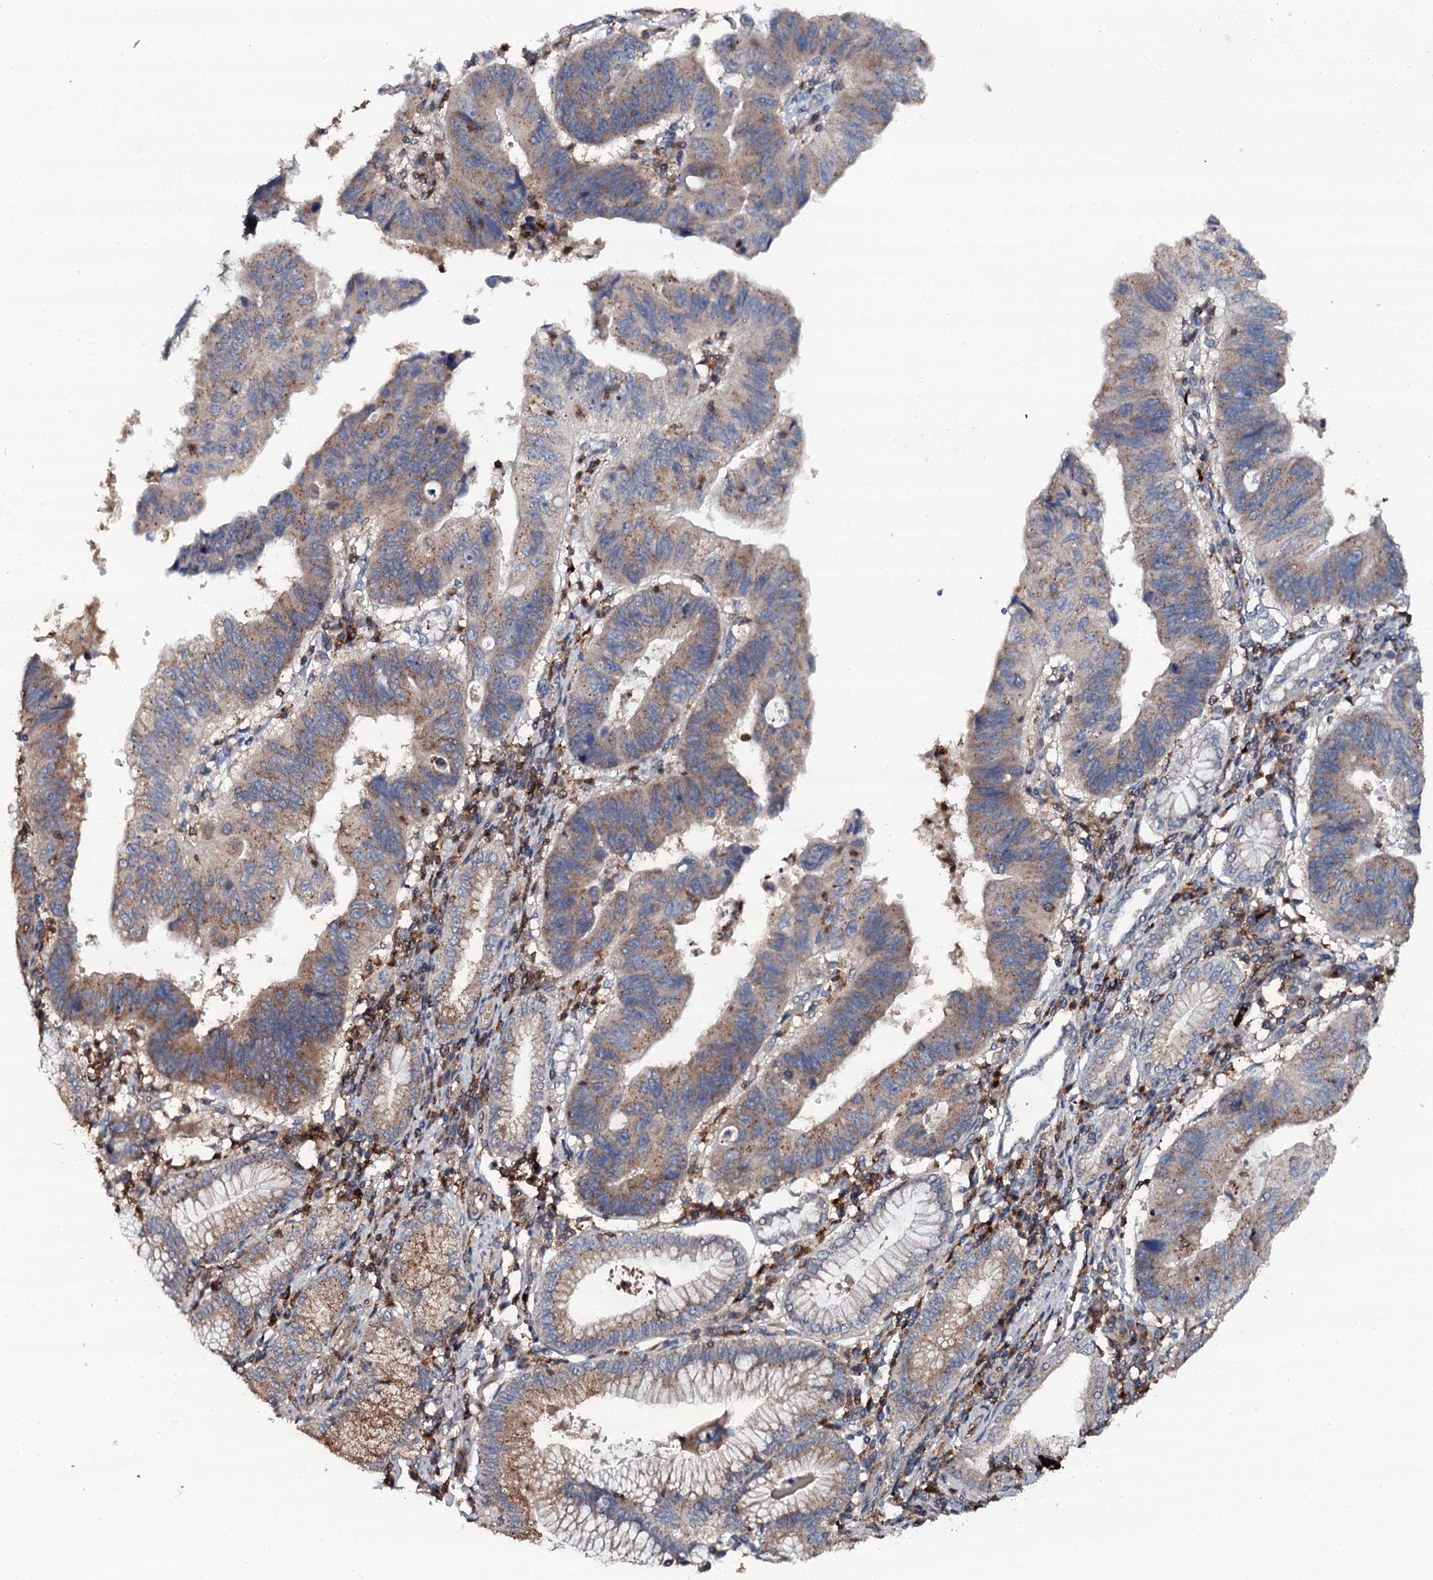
{"staining": {"intensity": "moderate", "quantity": ">75%", "location": "cytoplasmic/membranous"}, "tissue": "stomach cancer", "cell_type": "Tumor cells", "image_type": "cancer", "snomed": [{"axis": "morphology", "description": "Adenocarcinoma, NOS"}, {"axis": "topography", "description": "Stomach"}], "caption": "Stomach cancer stained with a protein marker exhibits moderate staining in tumor cells.", "gene": "GRK2", "patient": {"sex": "male", "age": 59}}